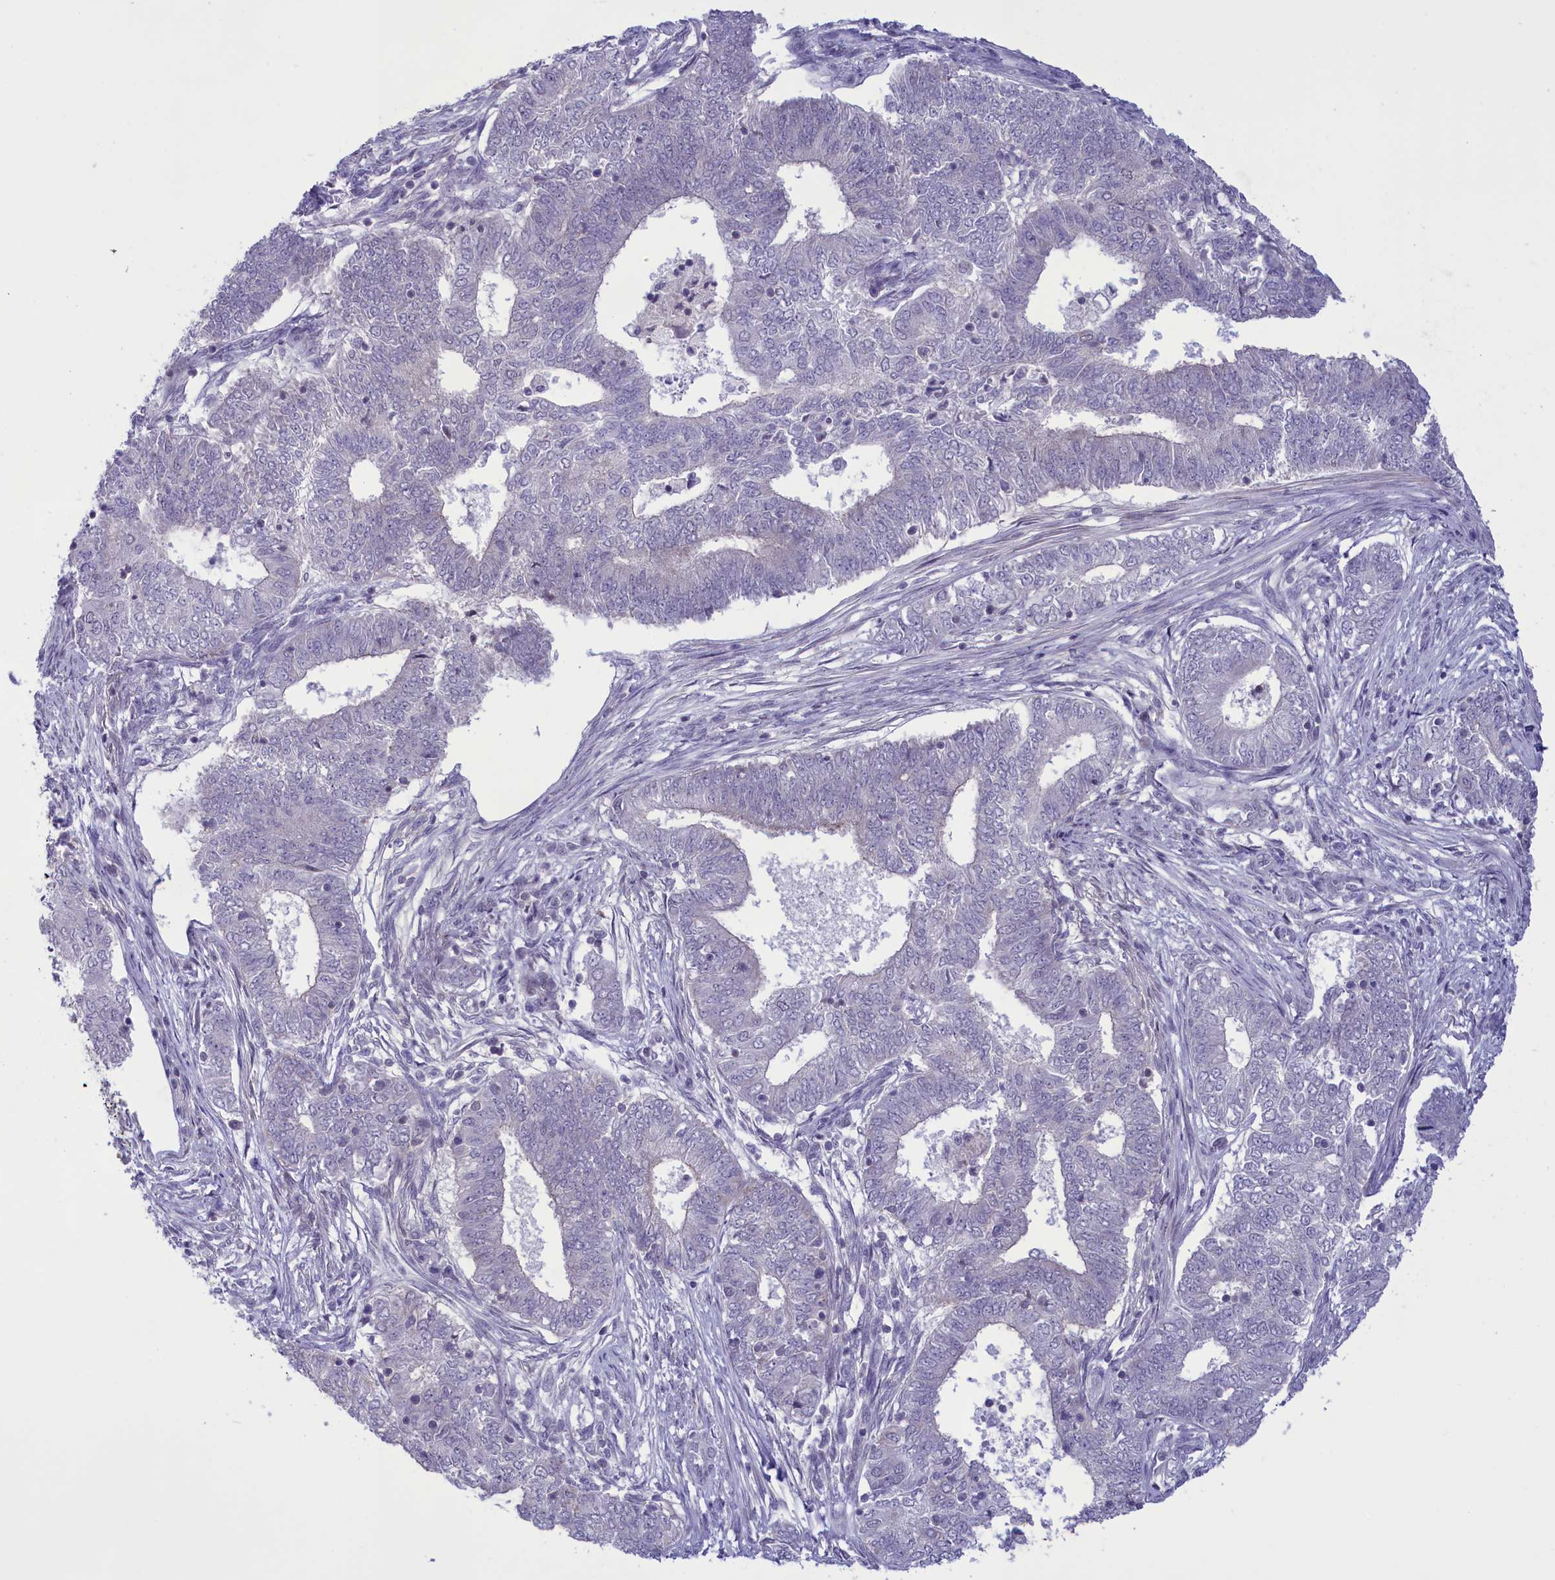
{"staining": {"intensity": "negative", "quantity": "none", "location": "none"}, "tissue": "endometrial cancer", "cell_type": "Tumor cells", "image_type": "cancer", "snomed": [{"axis": "morphology", "description": "Adenocarcinoma, NOS"}, {"axis": "topography", "description": "Endometrium"}], "caption": "Tumor cells are negative for brown protein staining in endometrial cancer (adenocarcinoma).", "gene": "CORO2A", "patient": {"sex": "female", "age": 62}}